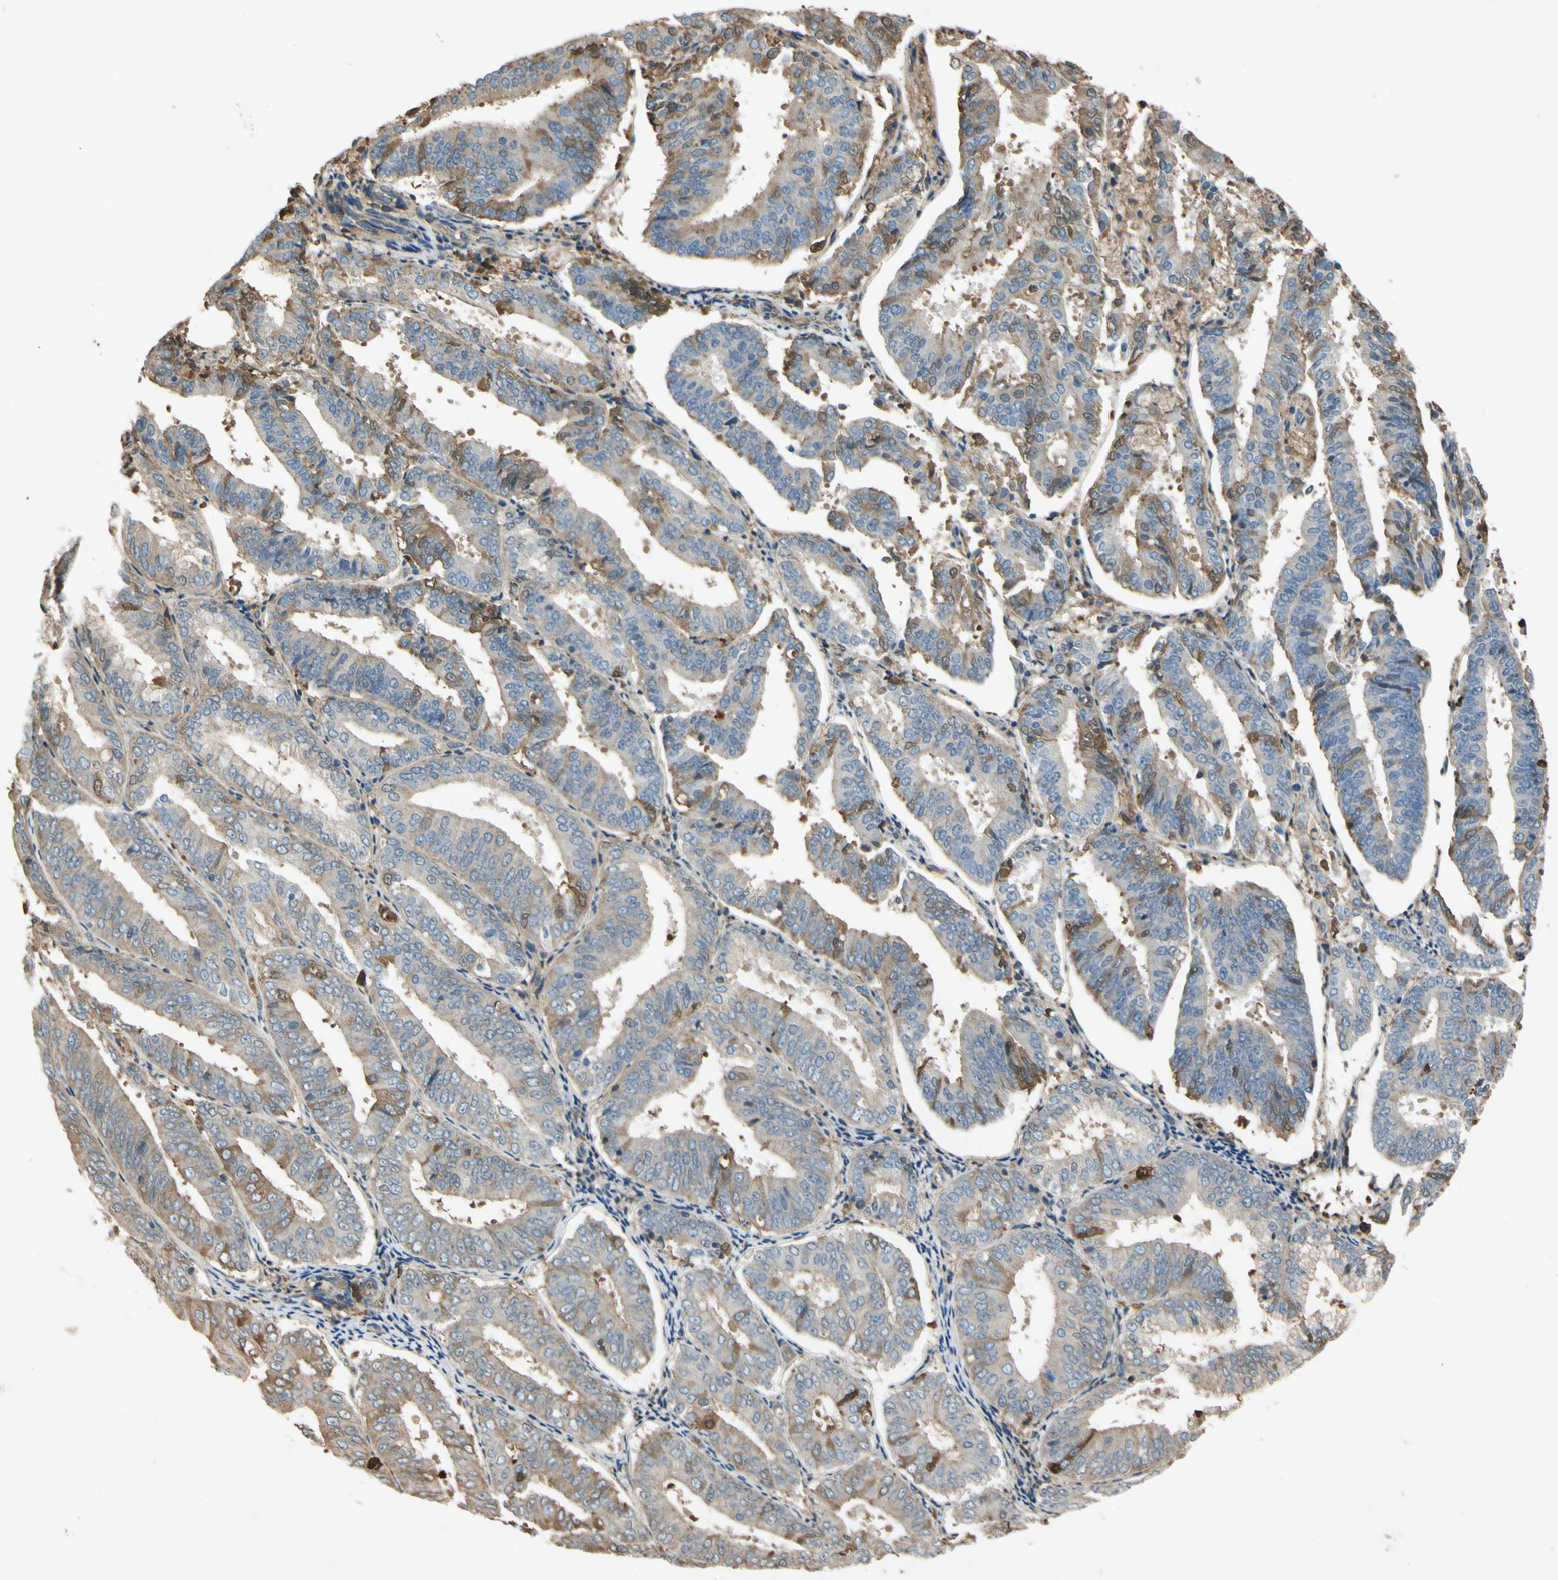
{"staining": {"intensity": "weak", "quantity": ">75%", "location": "cytoplasmic/membranous"}, "tissue": "endometrial cancer", "cell_type": "Tumor cells", "image_type": "cancer", "snomed": [{"axis": "morphology", "description": "Adenocarcinoma, NOS"}, {"axis": "topography", "description": "Endometrium"}], "caption": "High-power microscopy captured an IHC image of endometrial cancer, revealing weak cytoplasmic/membranous expression in about >75% of tumor cells. The staining was performed using DAB, with brown indicating positive protein expression. Nuclei are stained blue with hematoxylin.", "gene": "TIMP2", "patient": {"sex": "female", "age": 63}}